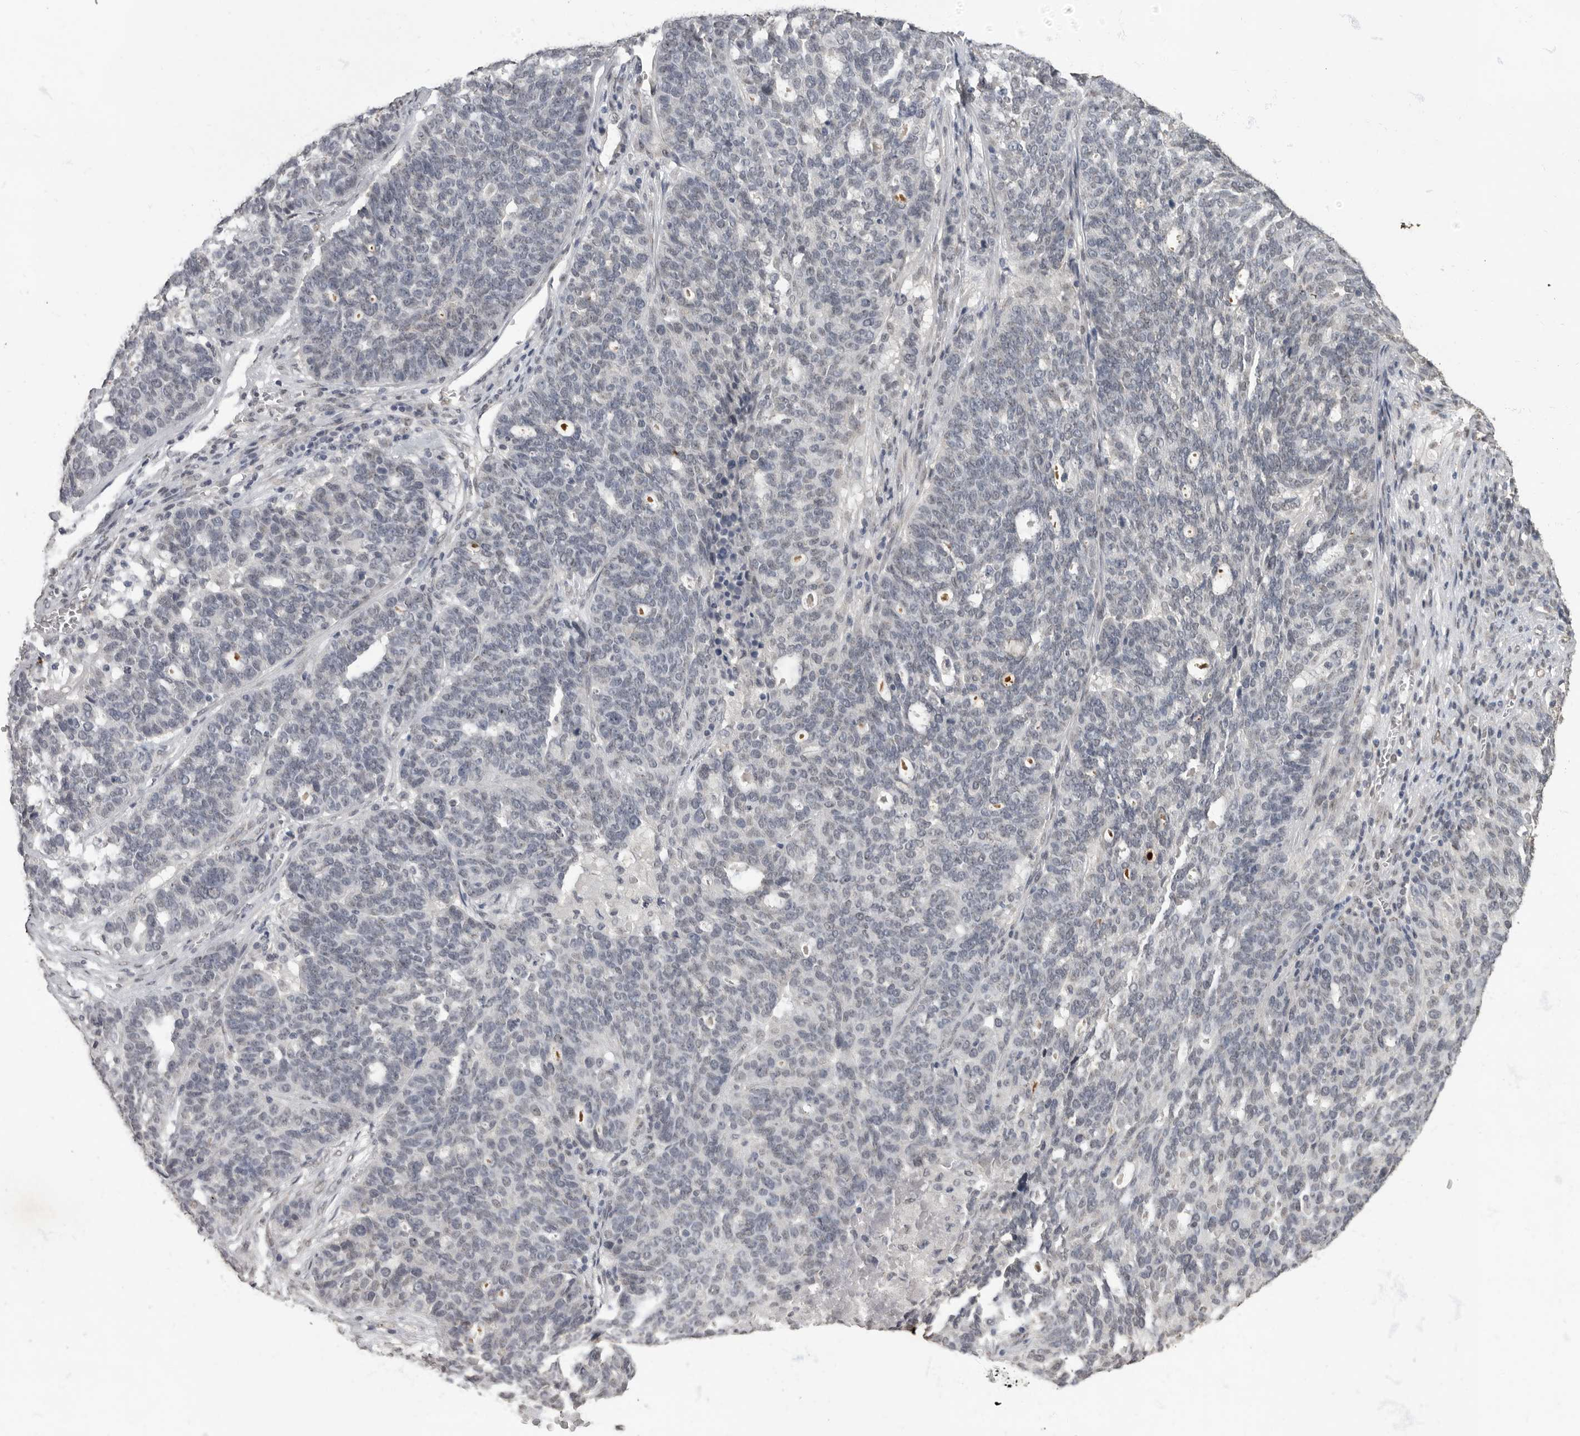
{"staining": {"intensity": "negative", "quantity": "none", "location": "none"}, "tissue": "ovarian cancer", "cell_type": "Tumor cells", "image_type": "cancer", "snomed": [{"axis": "morphology", "description": "Cystadenocarcinoma, serous, NOS"}, {"axis": "topography", "description": "Ovary"}], "caption": "IHC micrograph of ovarian cancer stained for a protein (brown), which displays no expression in tumor cells. (Brightfield microscopy of DAB immunohistochemistry at high magnification).", "gene": "NBL1", "patient": {"sex": "female", "age": 59}}